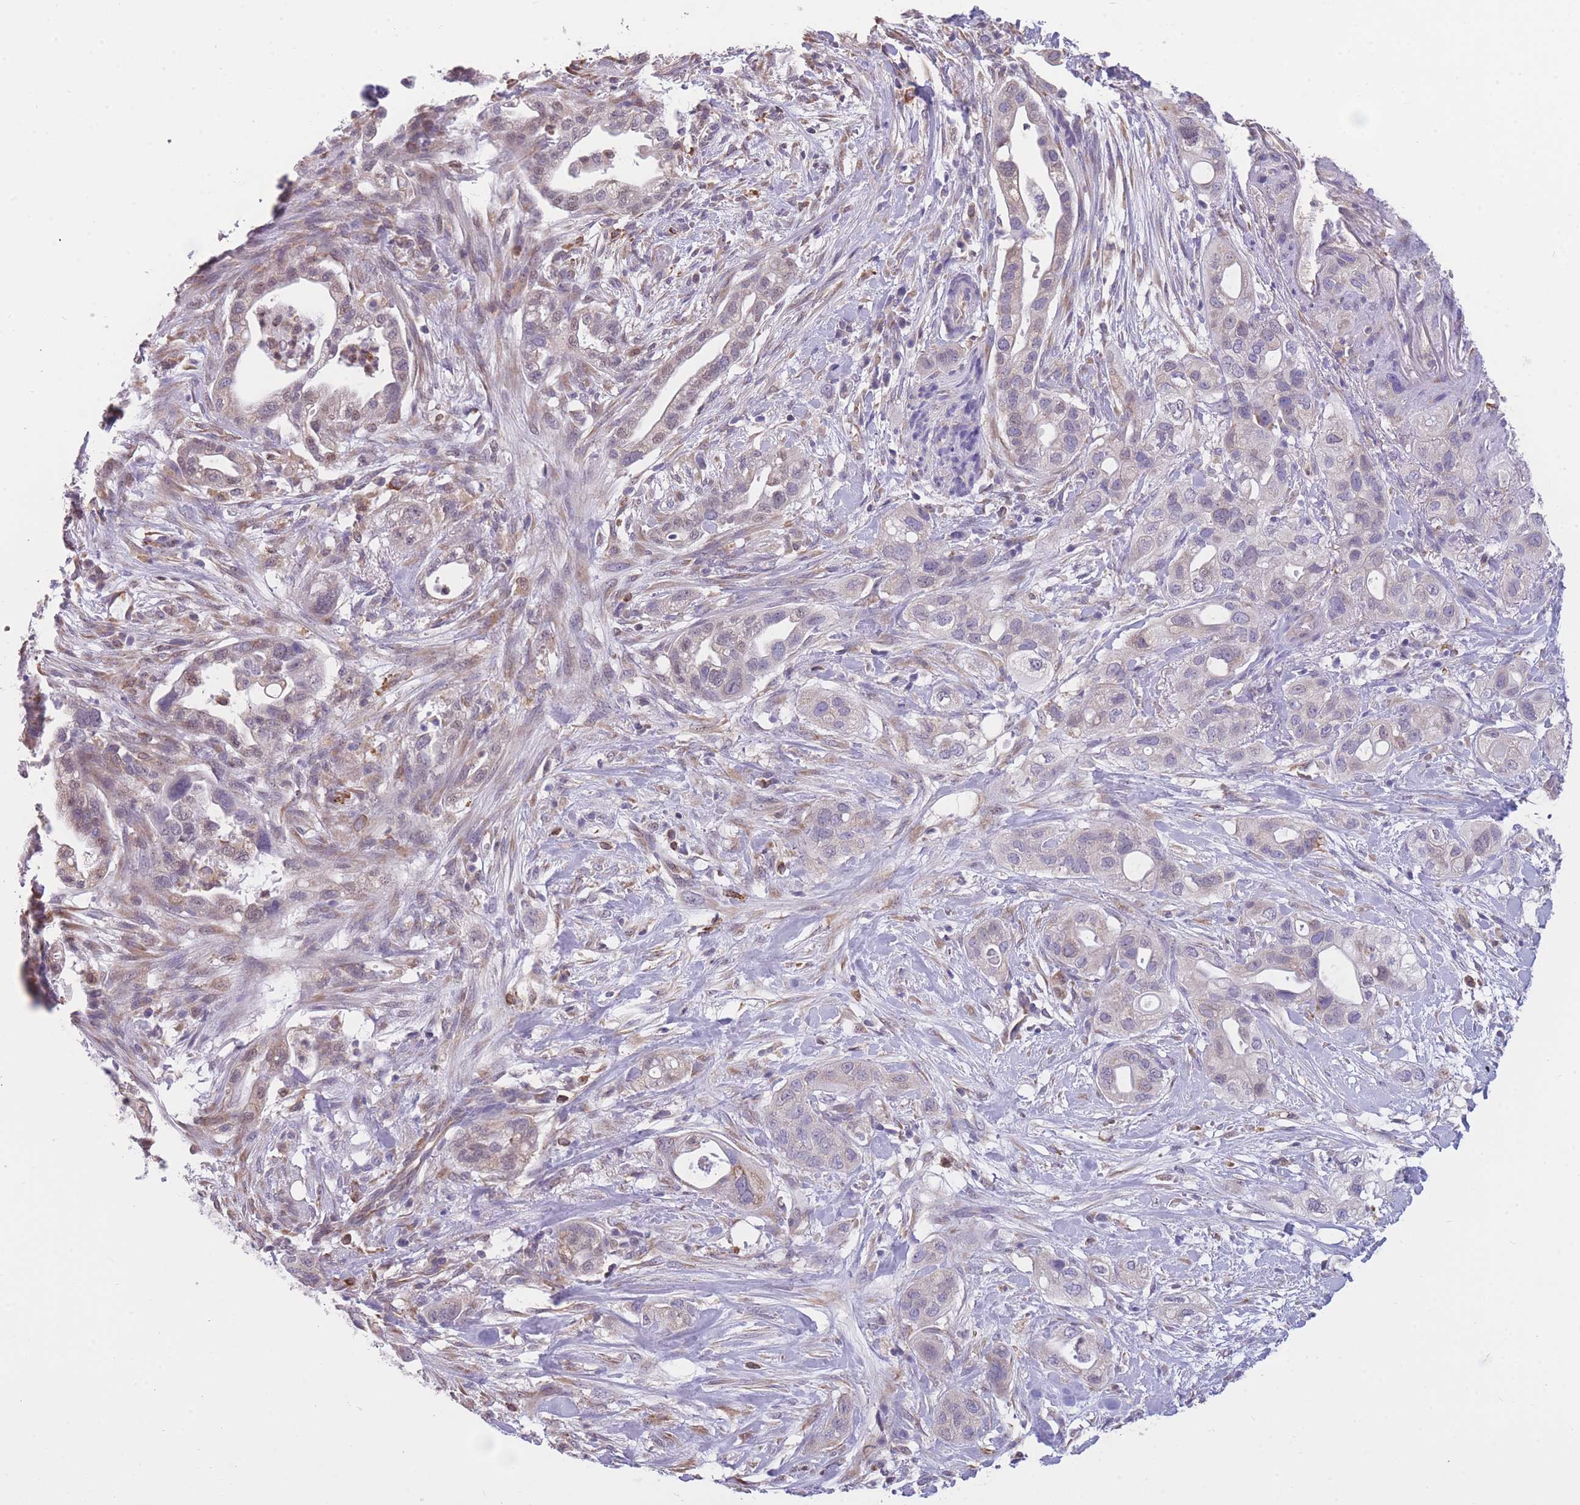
{"staining": {"intensity": "weak", "quantity": "25%-75%", "location": "cytoplasmic/membranous"}, "tissue": "pancreatic cancer", "cell_type": "Tumor cells", "image_type": "cancer", "snomed": [{"axis": "morphology", "description": "Adenocarcinoma, NOS"}, {"axis": "topography", "description": "Pancreas"}], "caption": "Brown immunohistochemical staining in human pancreatic cancer (adenocarcinoma) exhibits weak cytoplasmic/membranous expression in approximately 25%-75% of tumor cells.", "gene": "ZNF662", "patient": {"sex": "male", "age": 44}}